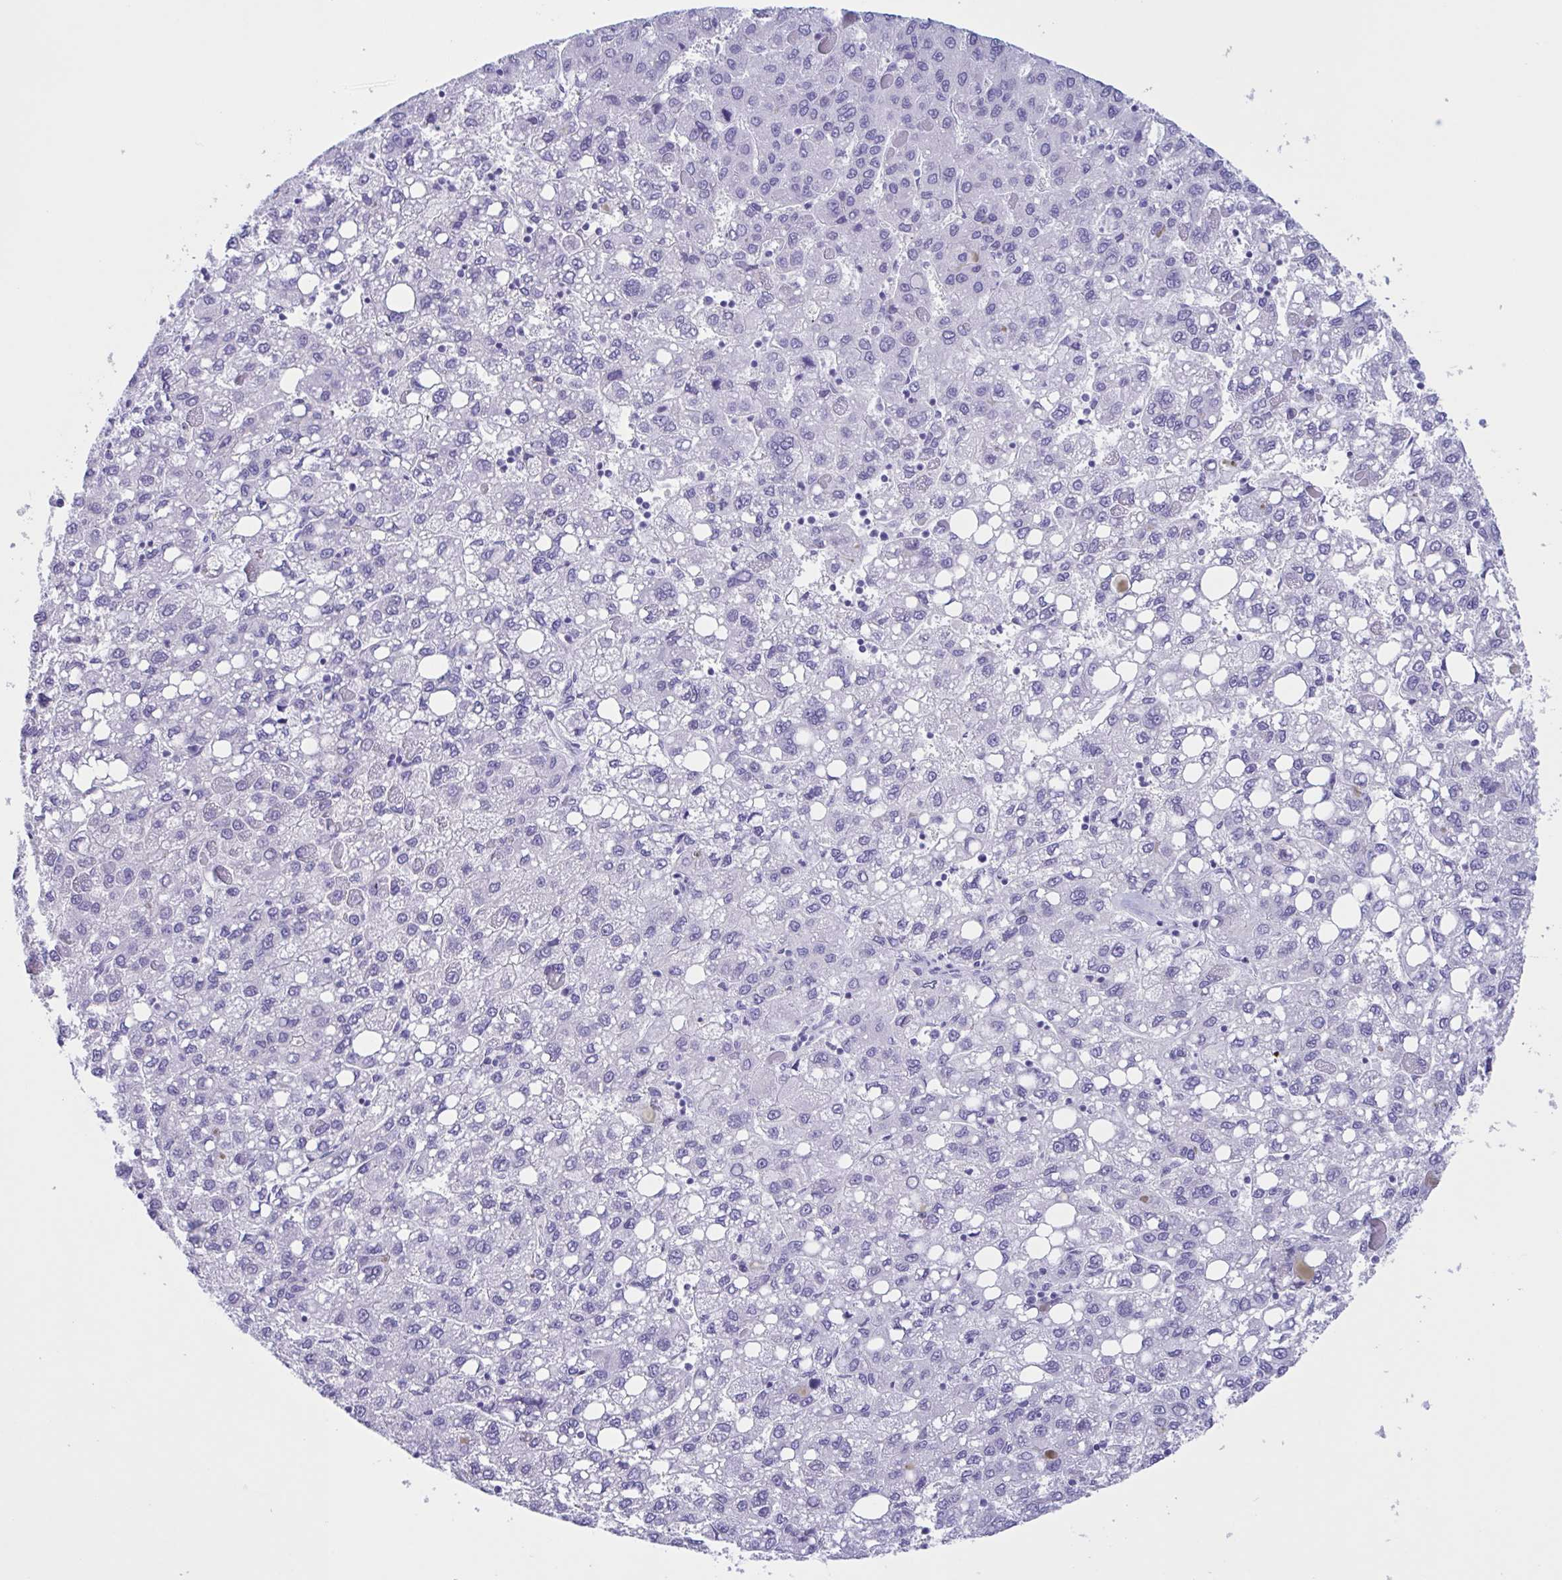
{"staining": {"intensity": "negative", "quantity": "none", "location": "none"}, "tissue": "liver cancer", "cell_type": "Tumor cells", "image_type": "cancer", "snomed": [{"axis": "morphology", "description": "Carcinoma, Hepatocellular, NOS"}, {"axis": "topography", "description": "Liver"}], "caption": "Tumor cells are negative for brown protein staining in liver hepatocellular carcinoma.", "gene": "ZNF850", "patient": {"sex": "female", "age": 82}}